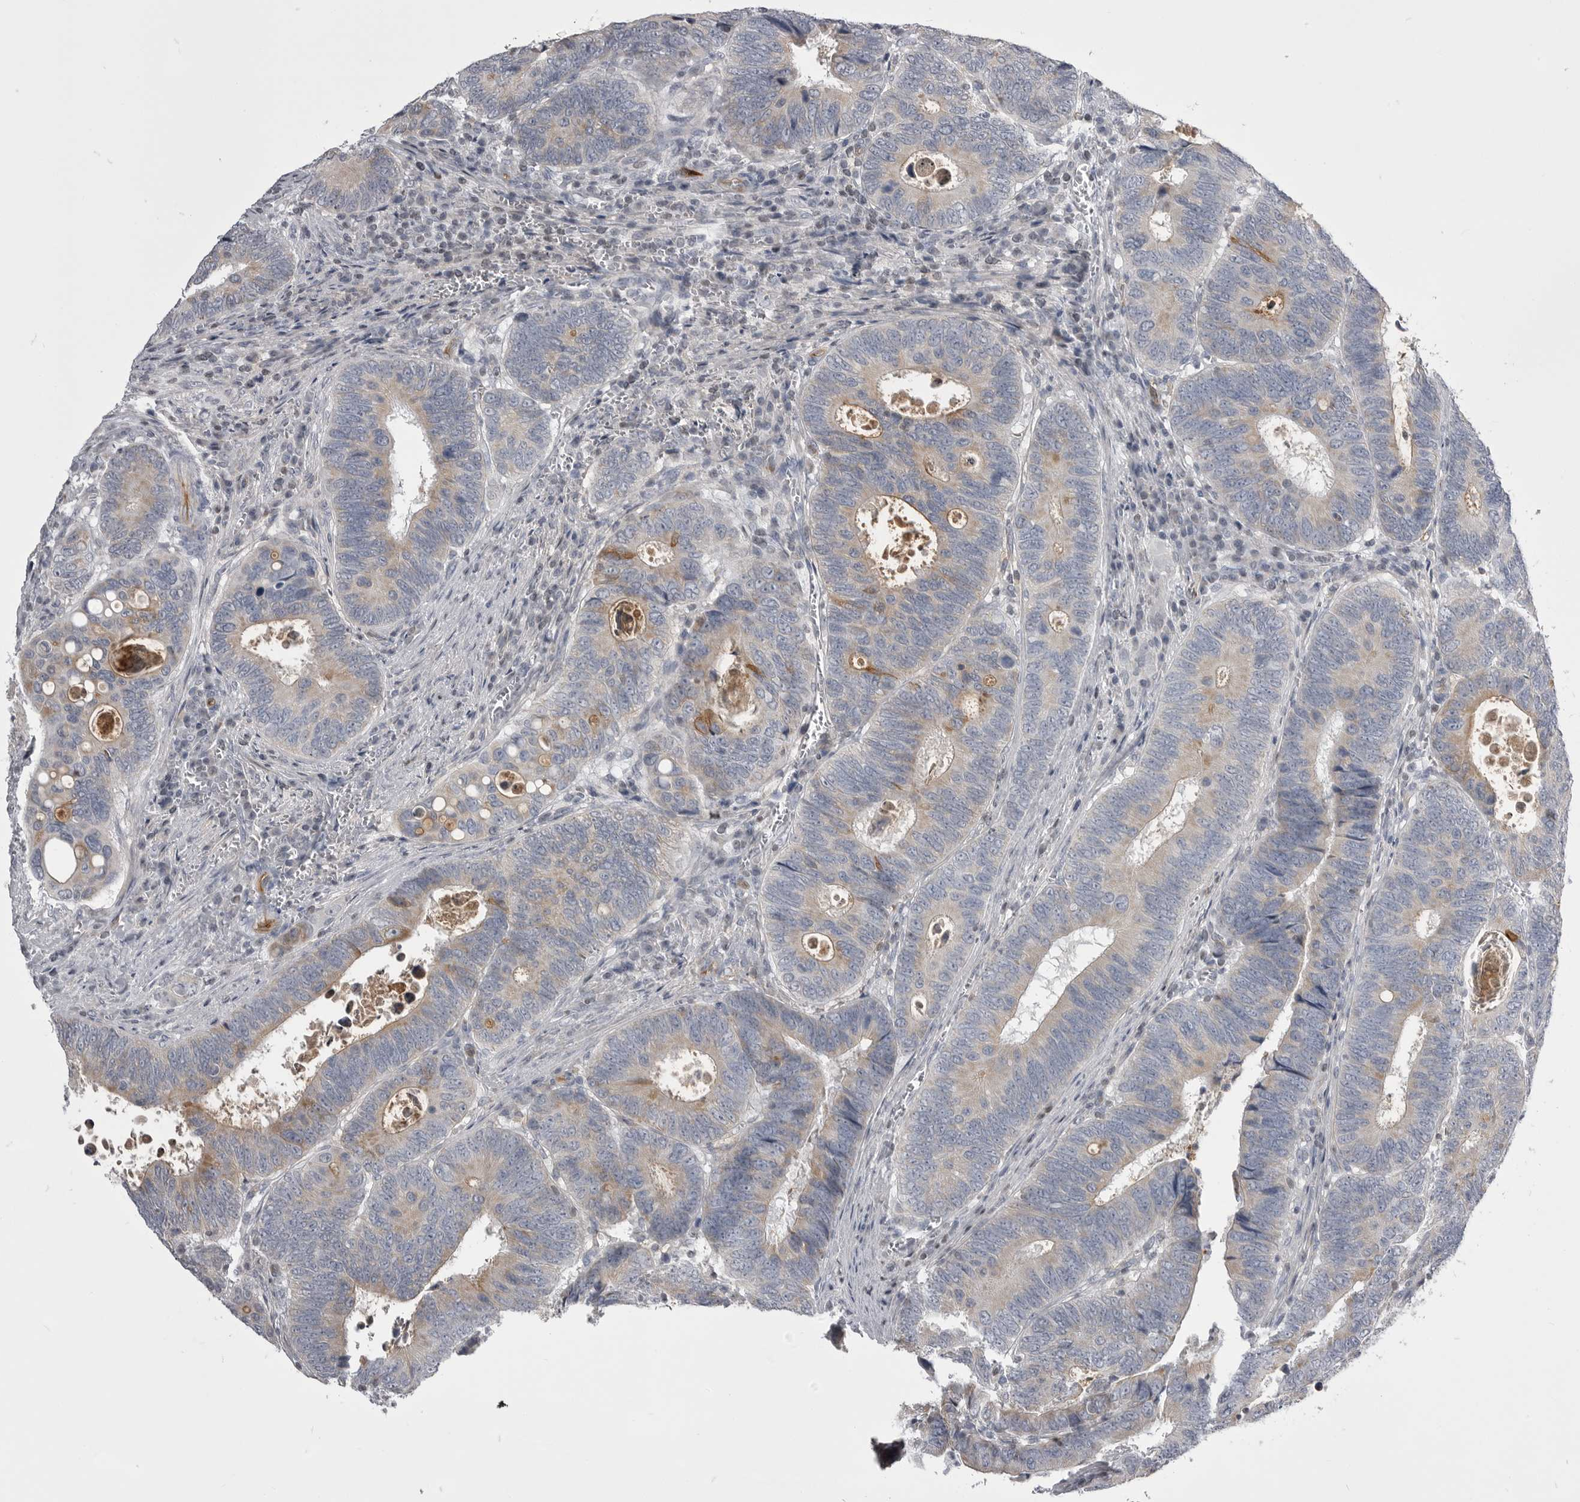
{"staining": {"intensity": "weak", "quantity": "25%-75%", "location": "cytoplasmic/membranous"}, "tissue": "colorectal cancer", "cell_type": "Tumor cells", "image_type": "cancer", "snomed": [{"axis": "morphology", "description": "Adenocarcinoma, NOS"}, {"axis": "topography", "description": "Colon"}], "caption": "Protein expression by immunohistochemistry displays weak cytoplasmic/membranous positivity in about 25%-75% of tumor cells in adenocarcinoma (colorectal).", "gene": "OPLAH", "patient": {"sex": "male", "age": 72}}